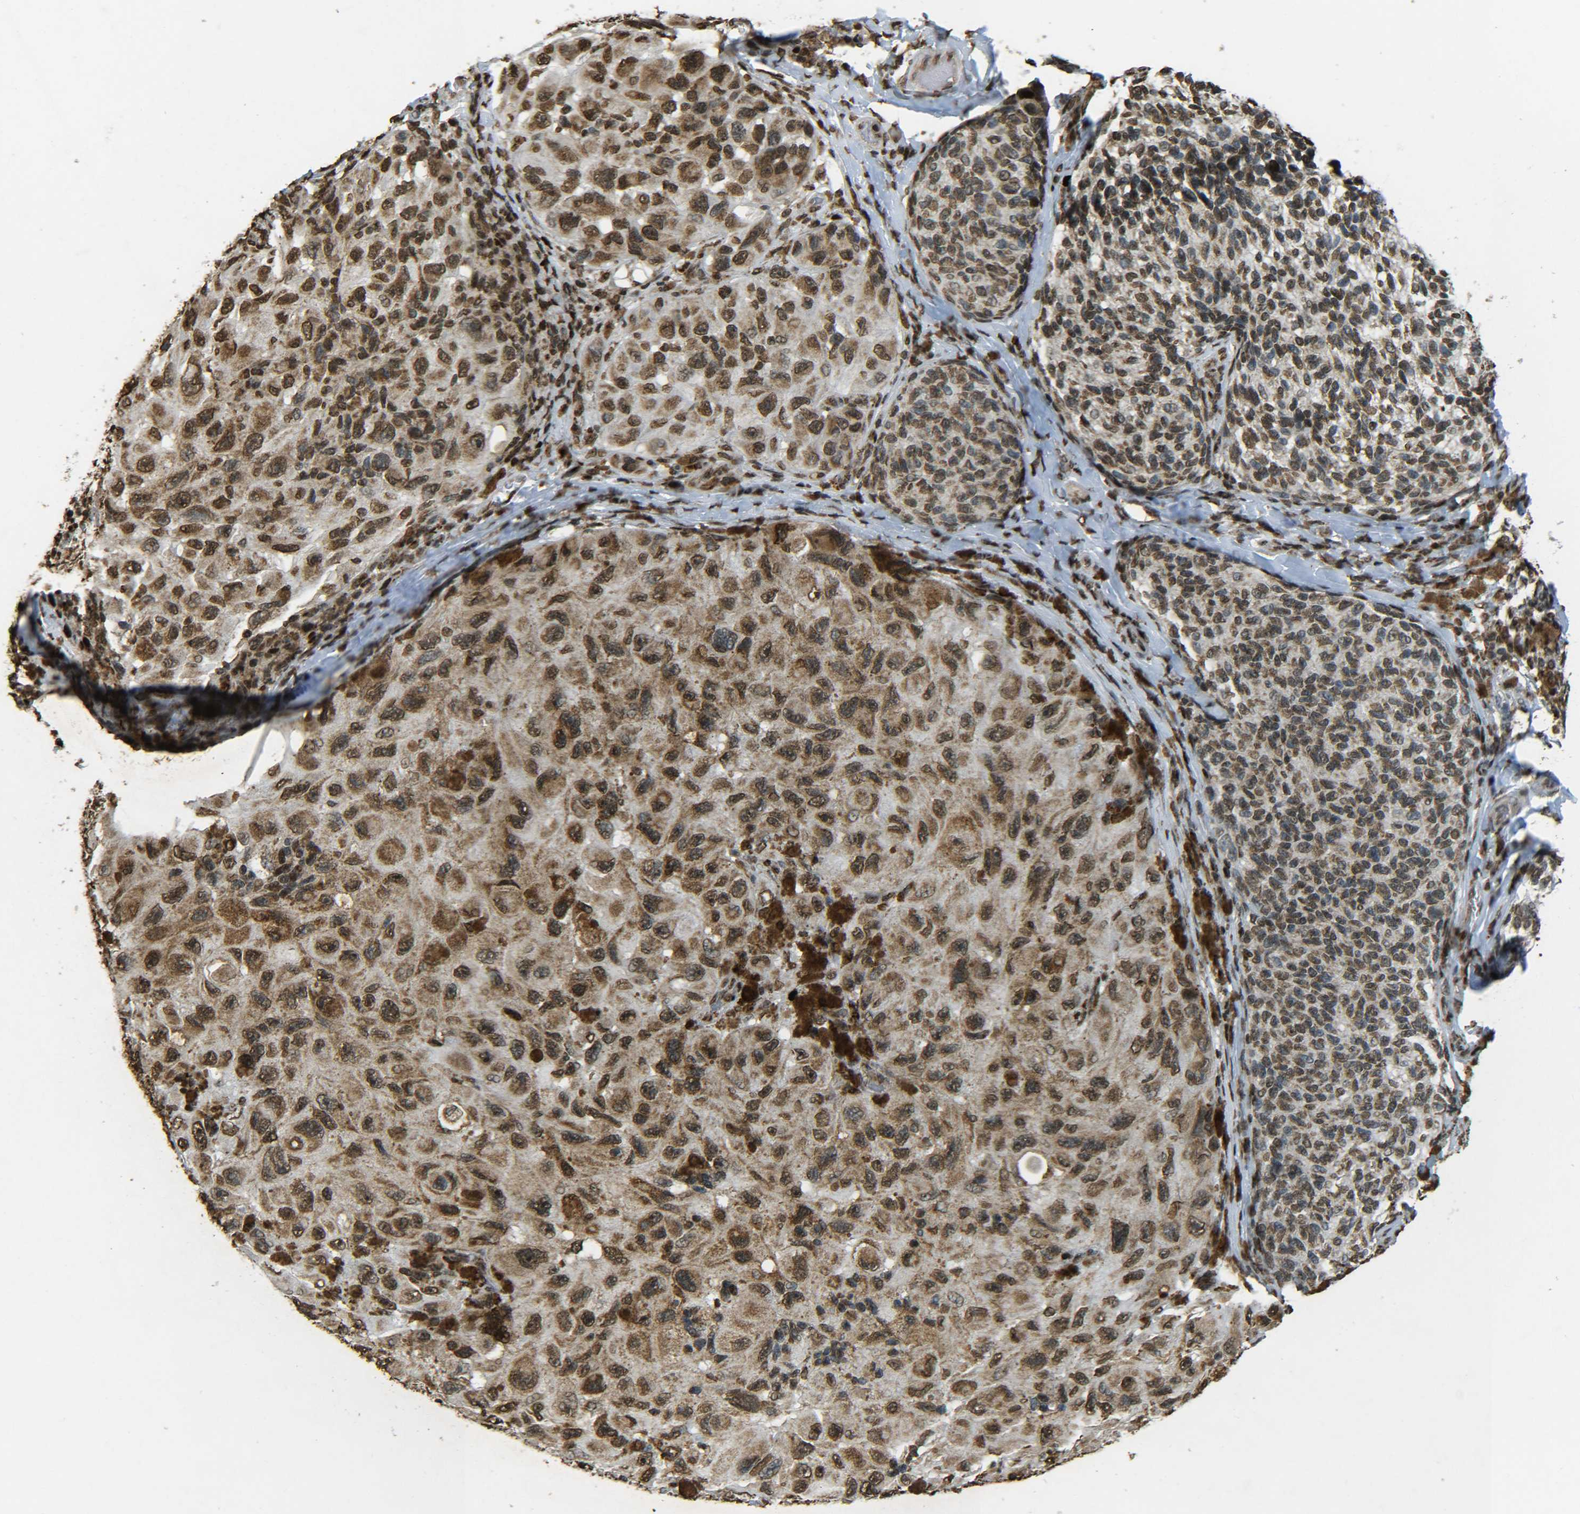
{"staining": {"intensity": "moderate", "quantity": ">75%", "location": "cytoplasmic/membranous,nuclear"}, "tissue": "melanoma", "cell_type": "Tumor cells", "image_type": "cancer", "snomed": [{"axis": "morphology", "description": "Malignant melanoma, NOS"}, {"axis": "topography", "description": "Skin"}], "caption": "Melanoma tissue shows moderate cytoplasmic/membranous and nuclear staining in about >75% of tumor cells (brown staining indicates protein expression, while blue staining denotes nuclei).", "gene": "NEUROG2", "patient": {"sex": "female", "age": 73}}